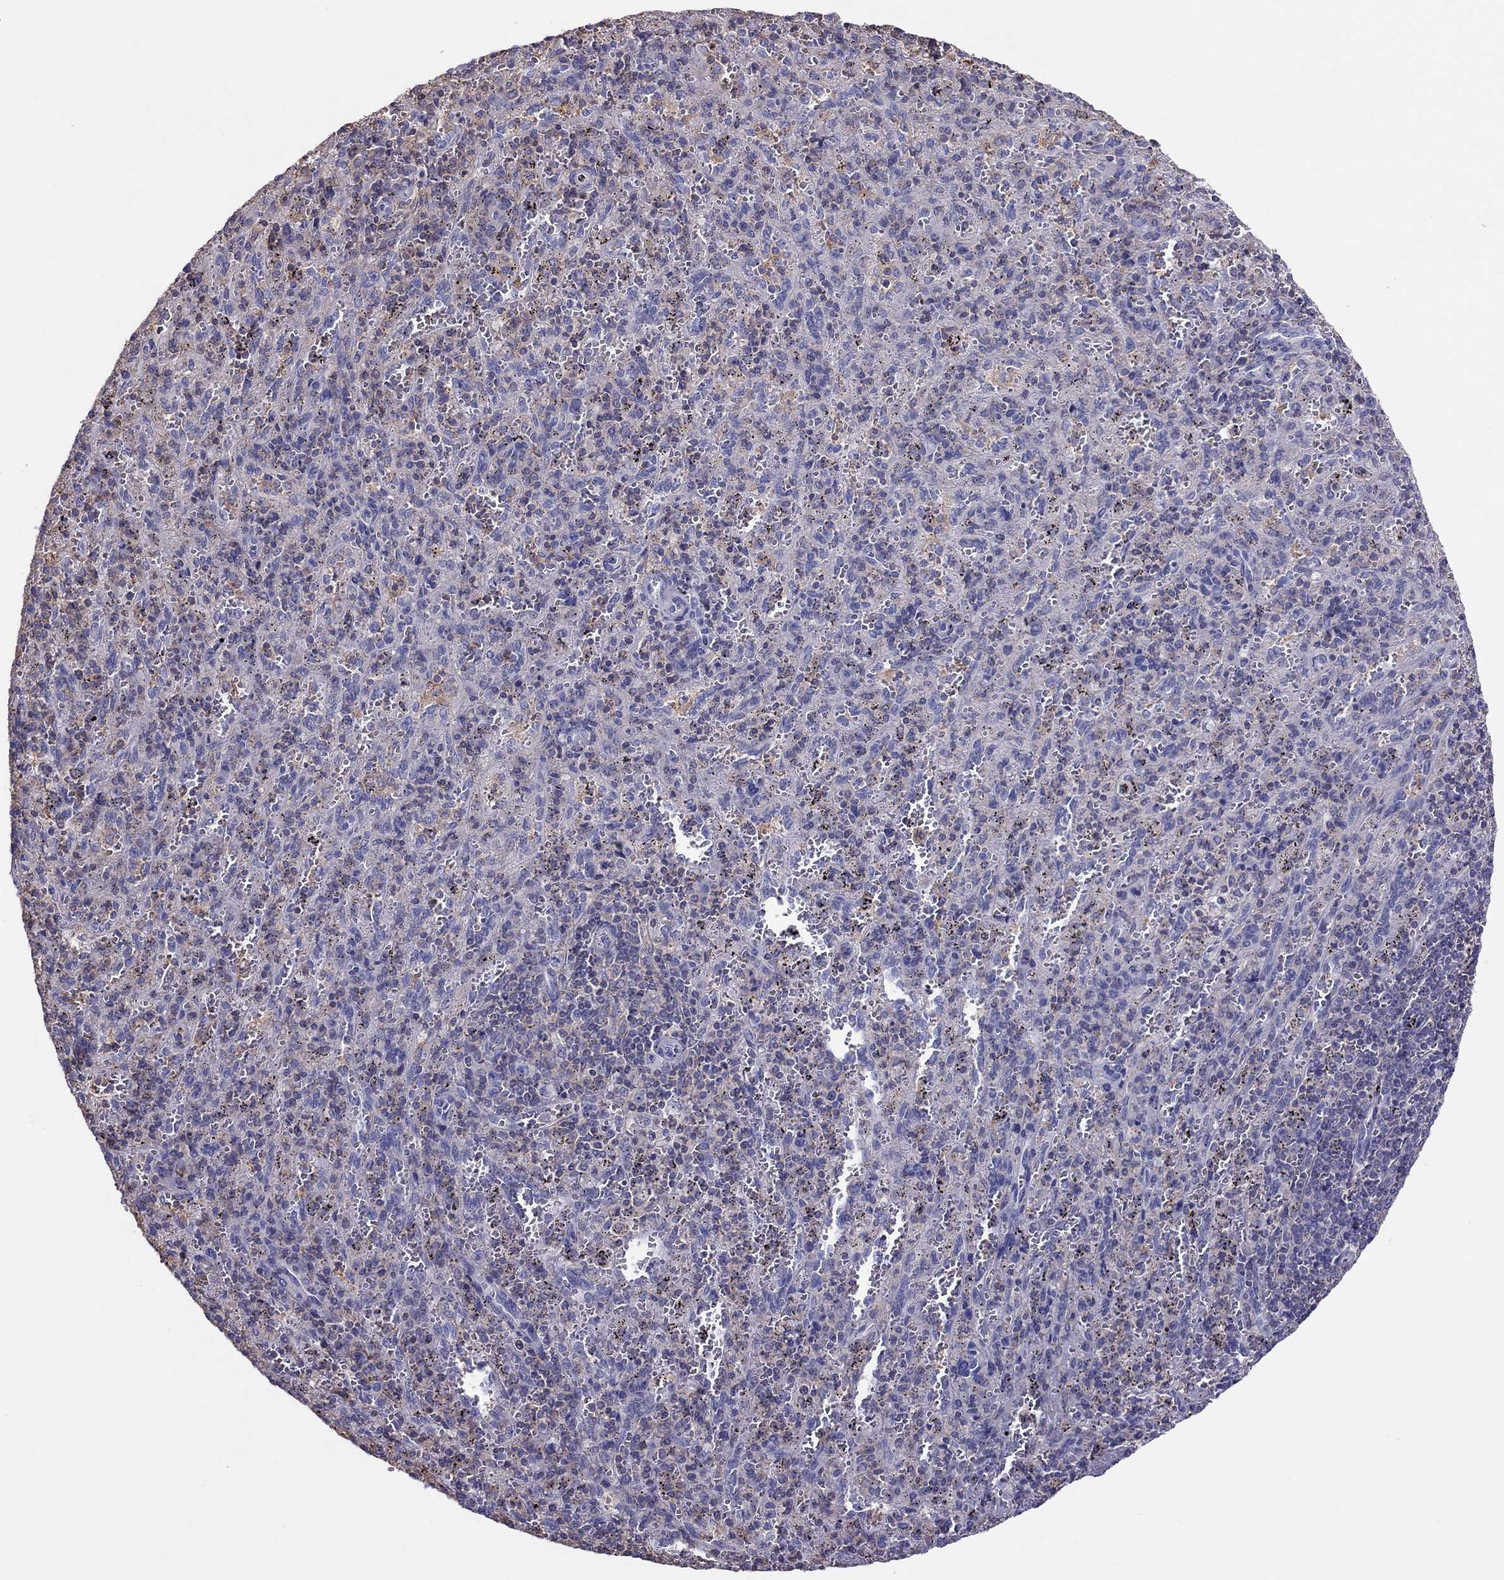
{"staining": {"intensity": "negative", "quantity": "none", "location": "none"}, "tissue": "spleen", "cell_type": "Cells in red pulp", "image_type": "normal", "snomed": [{"axis": "morphology", "description": "Normal tissue, NOS"}, {"axis": "topography", "description": "Spleen"}], "caption": "Human spleen stained for a protein using IHC exhibits no positivity in cells in red pulp.", "gene": "TEX22", "patient": {"sex": "male", "age": 57}}